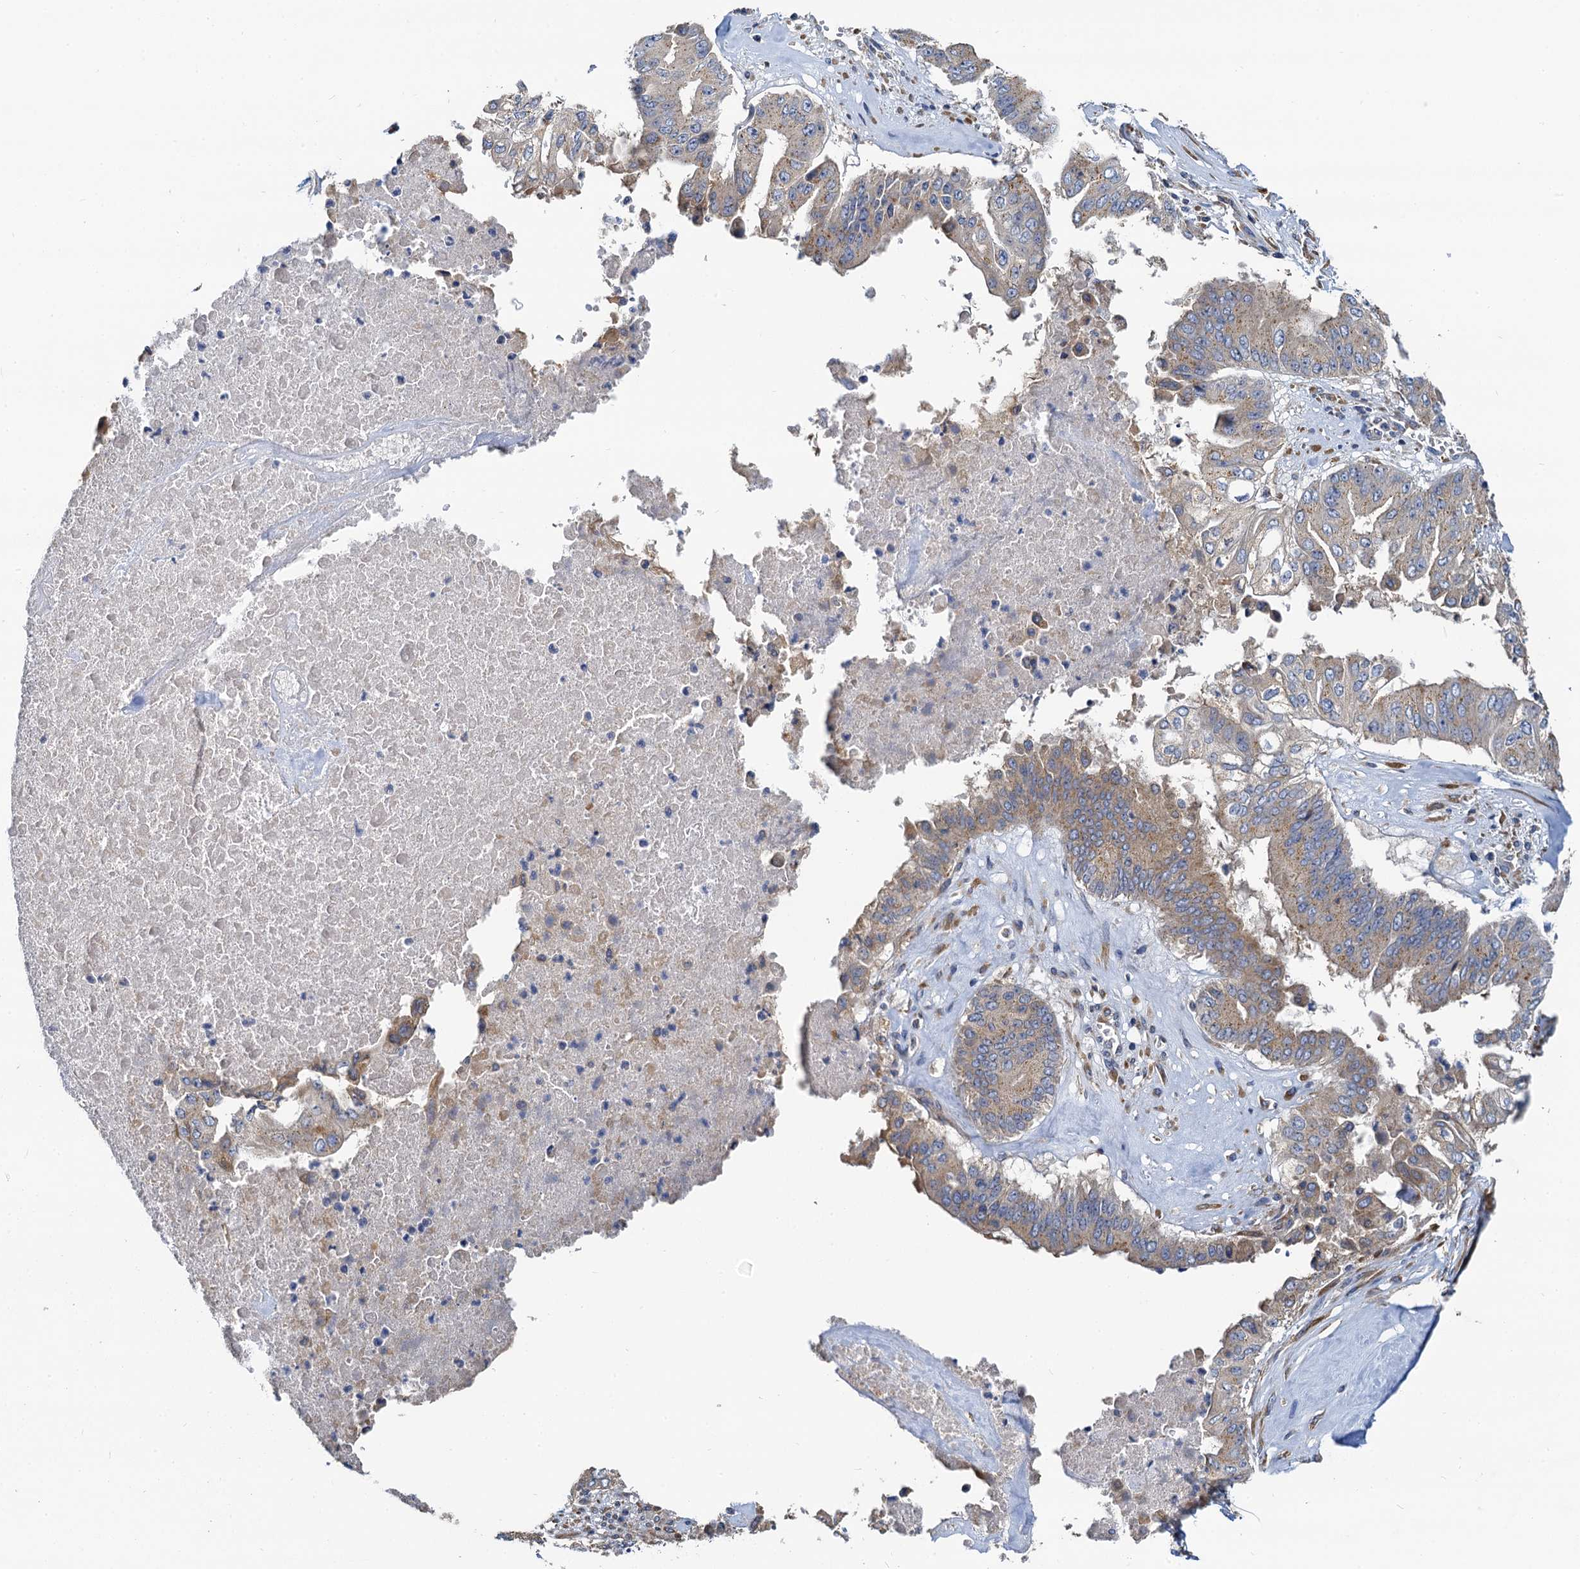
{"staining": {"intensity": "moderate", "quantity": "25%-75%", "location": "cytoplasmic/membranous"}, "tissue": "pancreatic cancer", "cell_type": "Tumor cells", "image_type": "cancer", "snomed": [{"axis": "morphology", "description": "Adenocarcinoma, NOS"}, {"axis": "topography", "description": "Pancreas"}], "caption": "IHC micrograph of neoplastic tissue: pancreatic cancer stained using IHC displays medium levels of moderate protein expression localized specifically in the cytoplasmic/membranous of tumor cells, appearing as a cytoplasmic/membranous brown color.", "gene": "NKAPD1", "patient": {"sex": "female", "age": 77}}